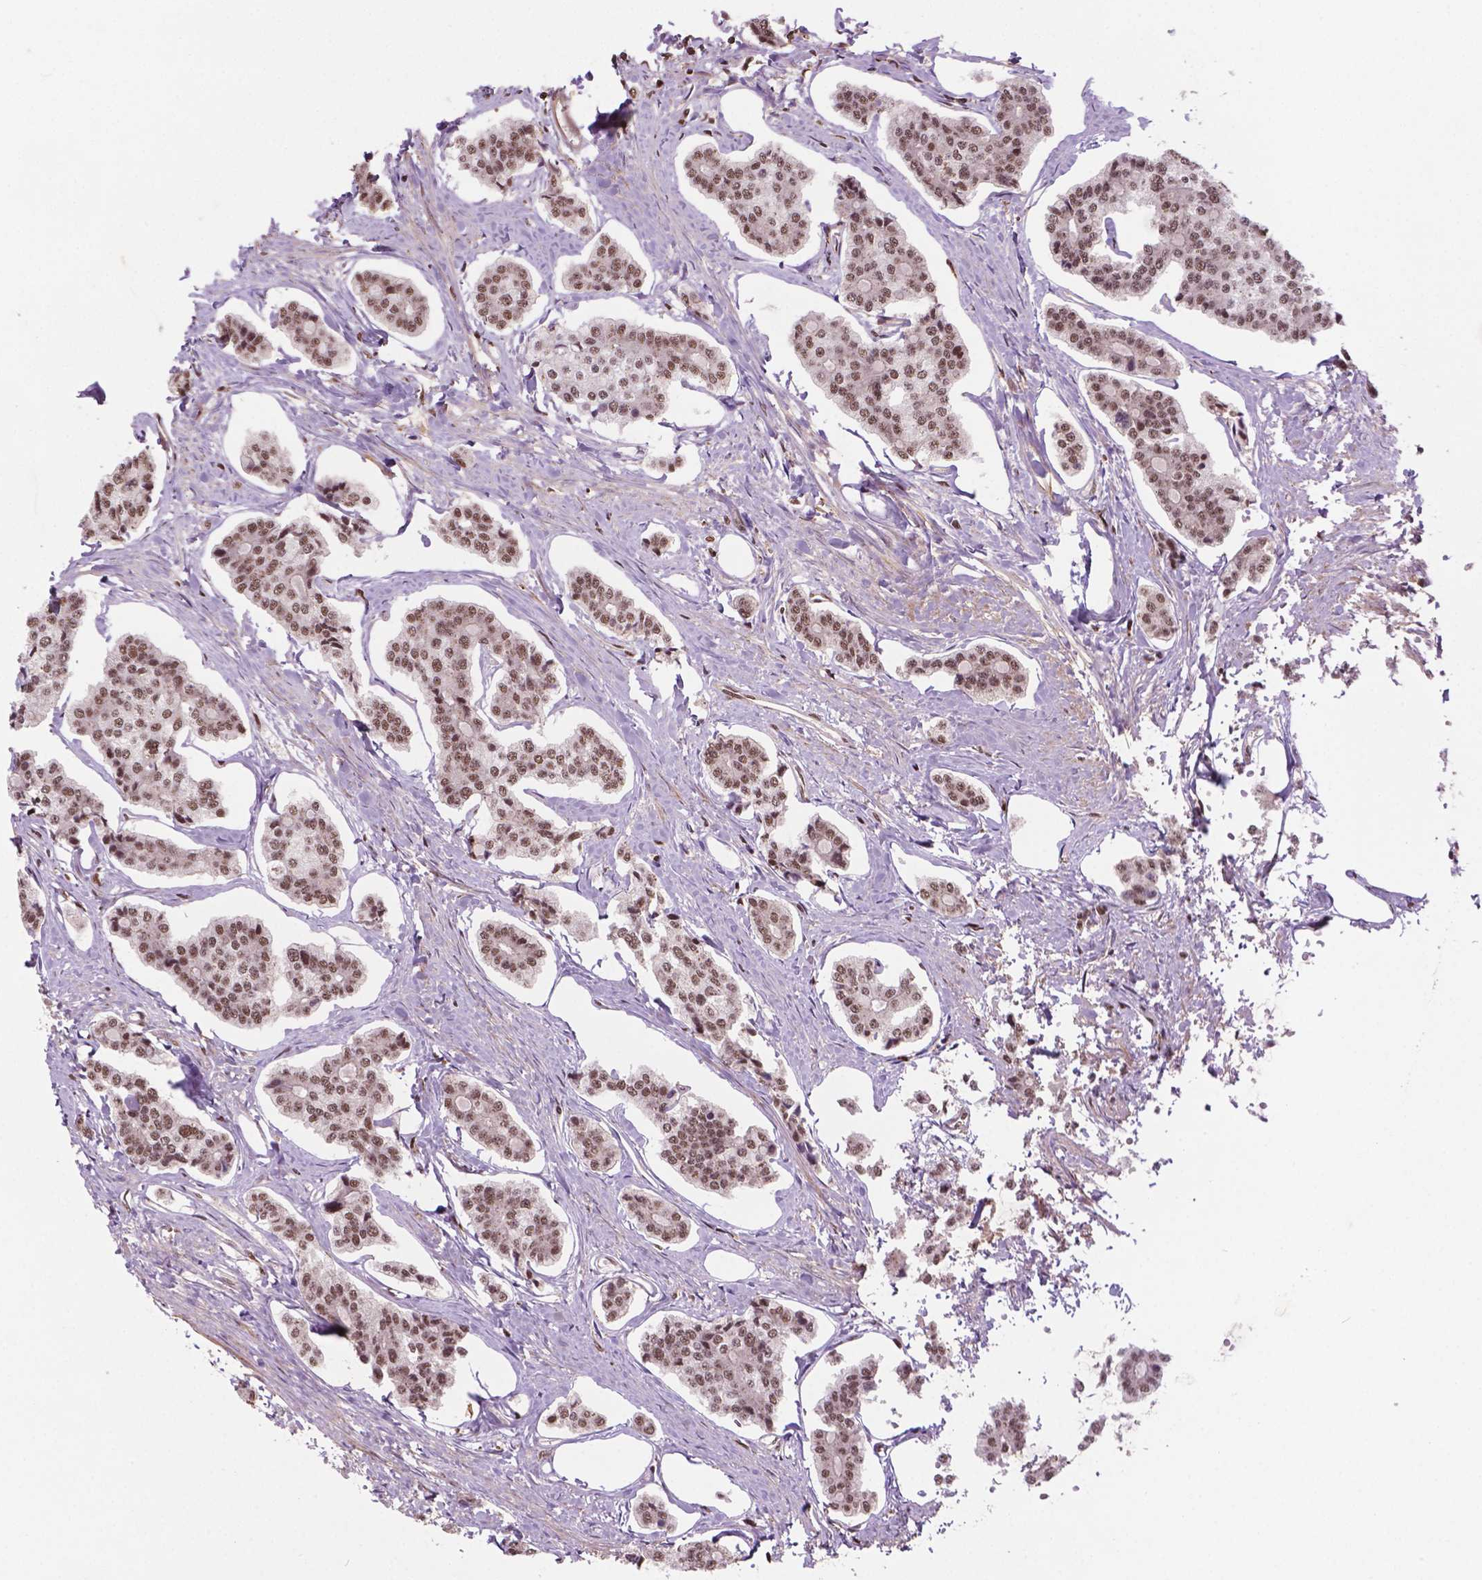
{"staining": {"intensity": "moderate", "quantity": ">75%", "location": "nuclear"}, "tissue": "carcinoid", "cell_type": "Tumor cells", "image_type": "cancer", "snomed": [{"axis": "morphology", "description": "Carcinoid, malignant, NOS"}, {"axis": "topography", "description": "Small intestine"}], "caption": "Tumor cells reveal medium levels of moderate nuclear positivity in about >75% of cells in carcinoid. (Brightfield microscopy of DAB IHC at high magnification).", "gene": "SIRT6", "patient": {"sex": "female", "age": 65}}